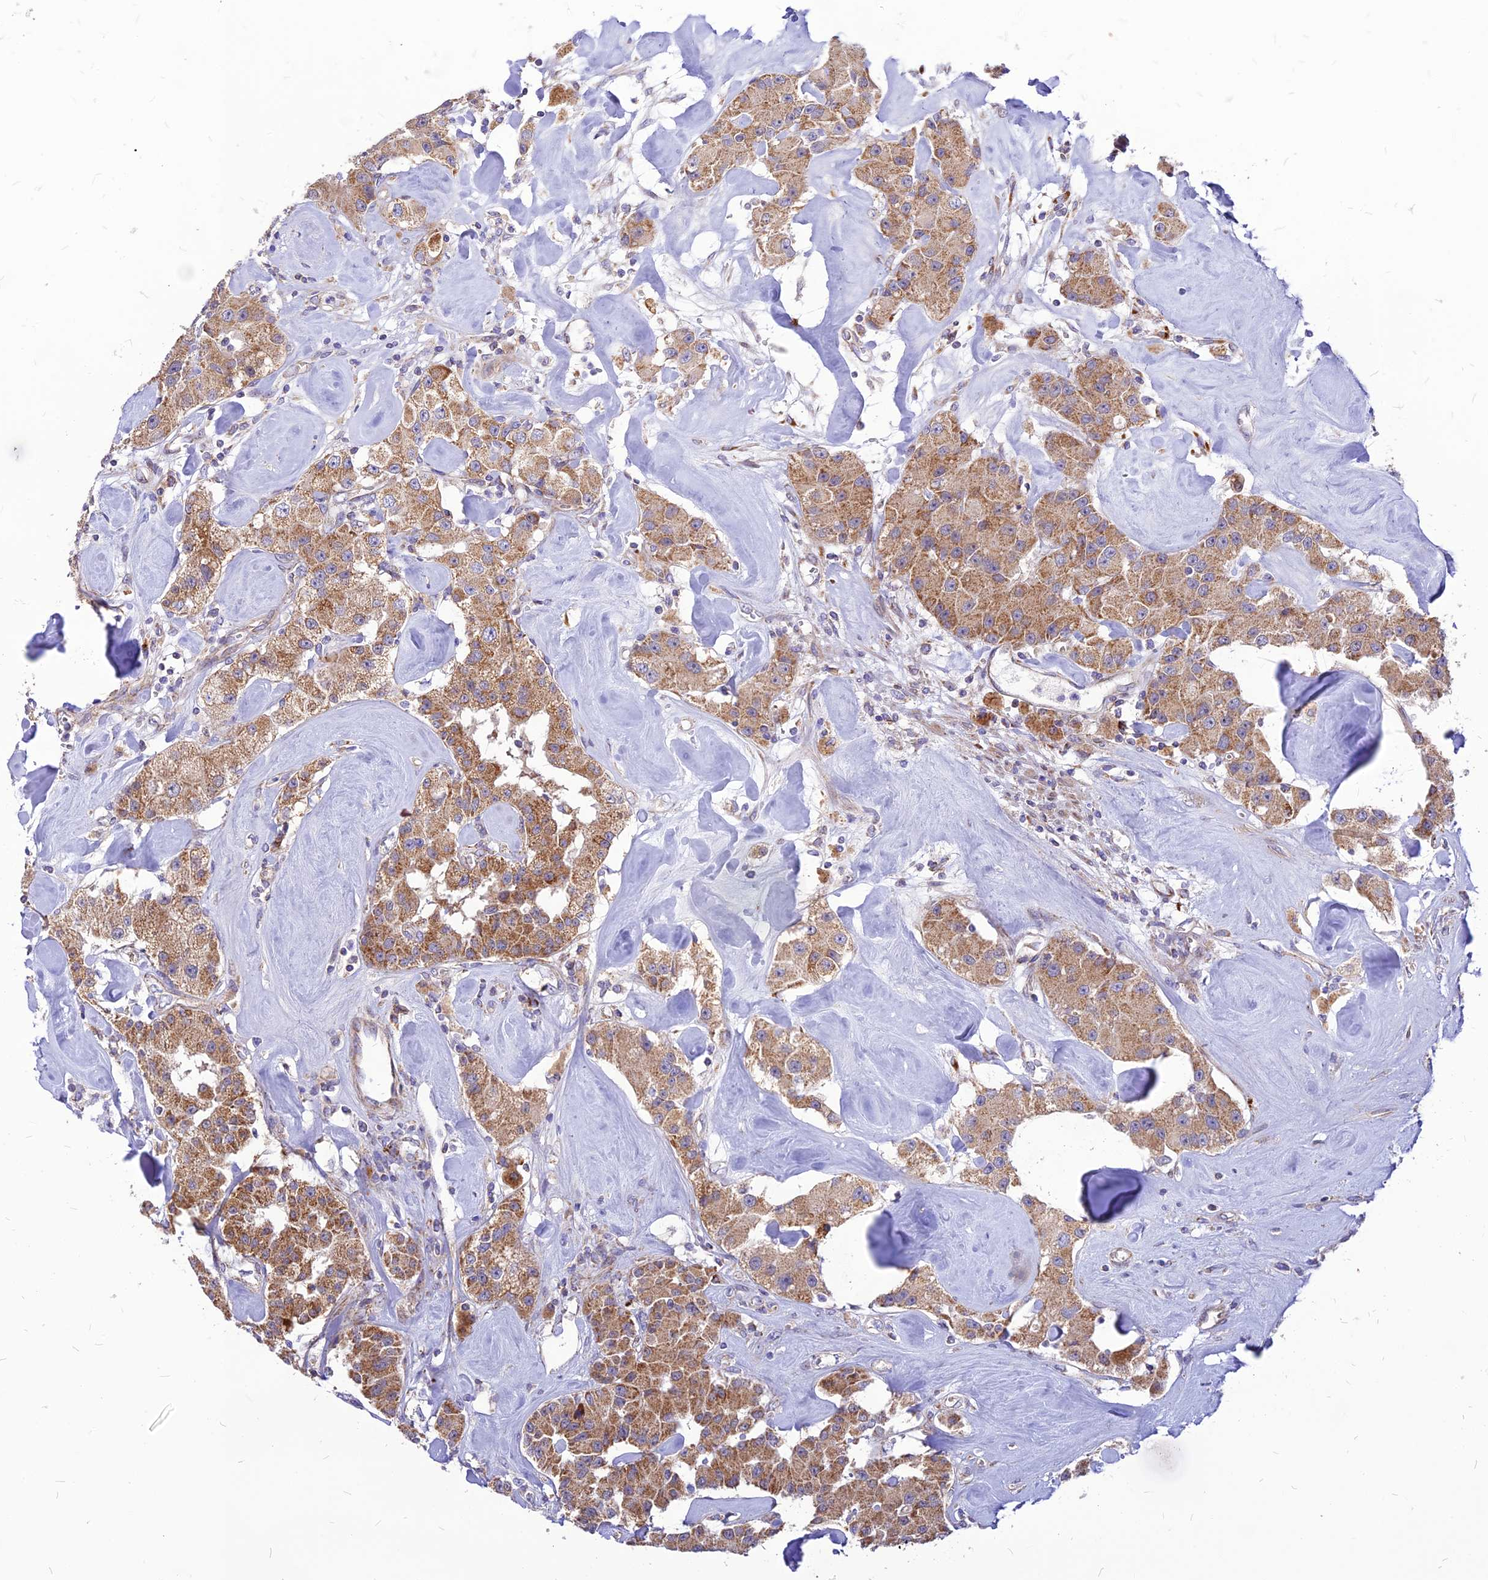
{"staining": {"intensity": "moderate", "quantity": ">75%", "location": "cytoplasmic/membranous"}, "tissue": "carcinoid", "cell_type": "Tumor cells", "image_type": "cancer", "snomed": [{"axis": "morphology", "description": "Carcinoid, malignant, NOS"}, {"axis": "topography", "description": "Pancreas"}], "caption": "Carcinoid was stained to show a protein in brown. There is medium levels of moderate cytoplasmic/membranous staining in about >75% of tumor cells.", "gene": "ECI1", "patient": {"sex": "male", "age": 41}}